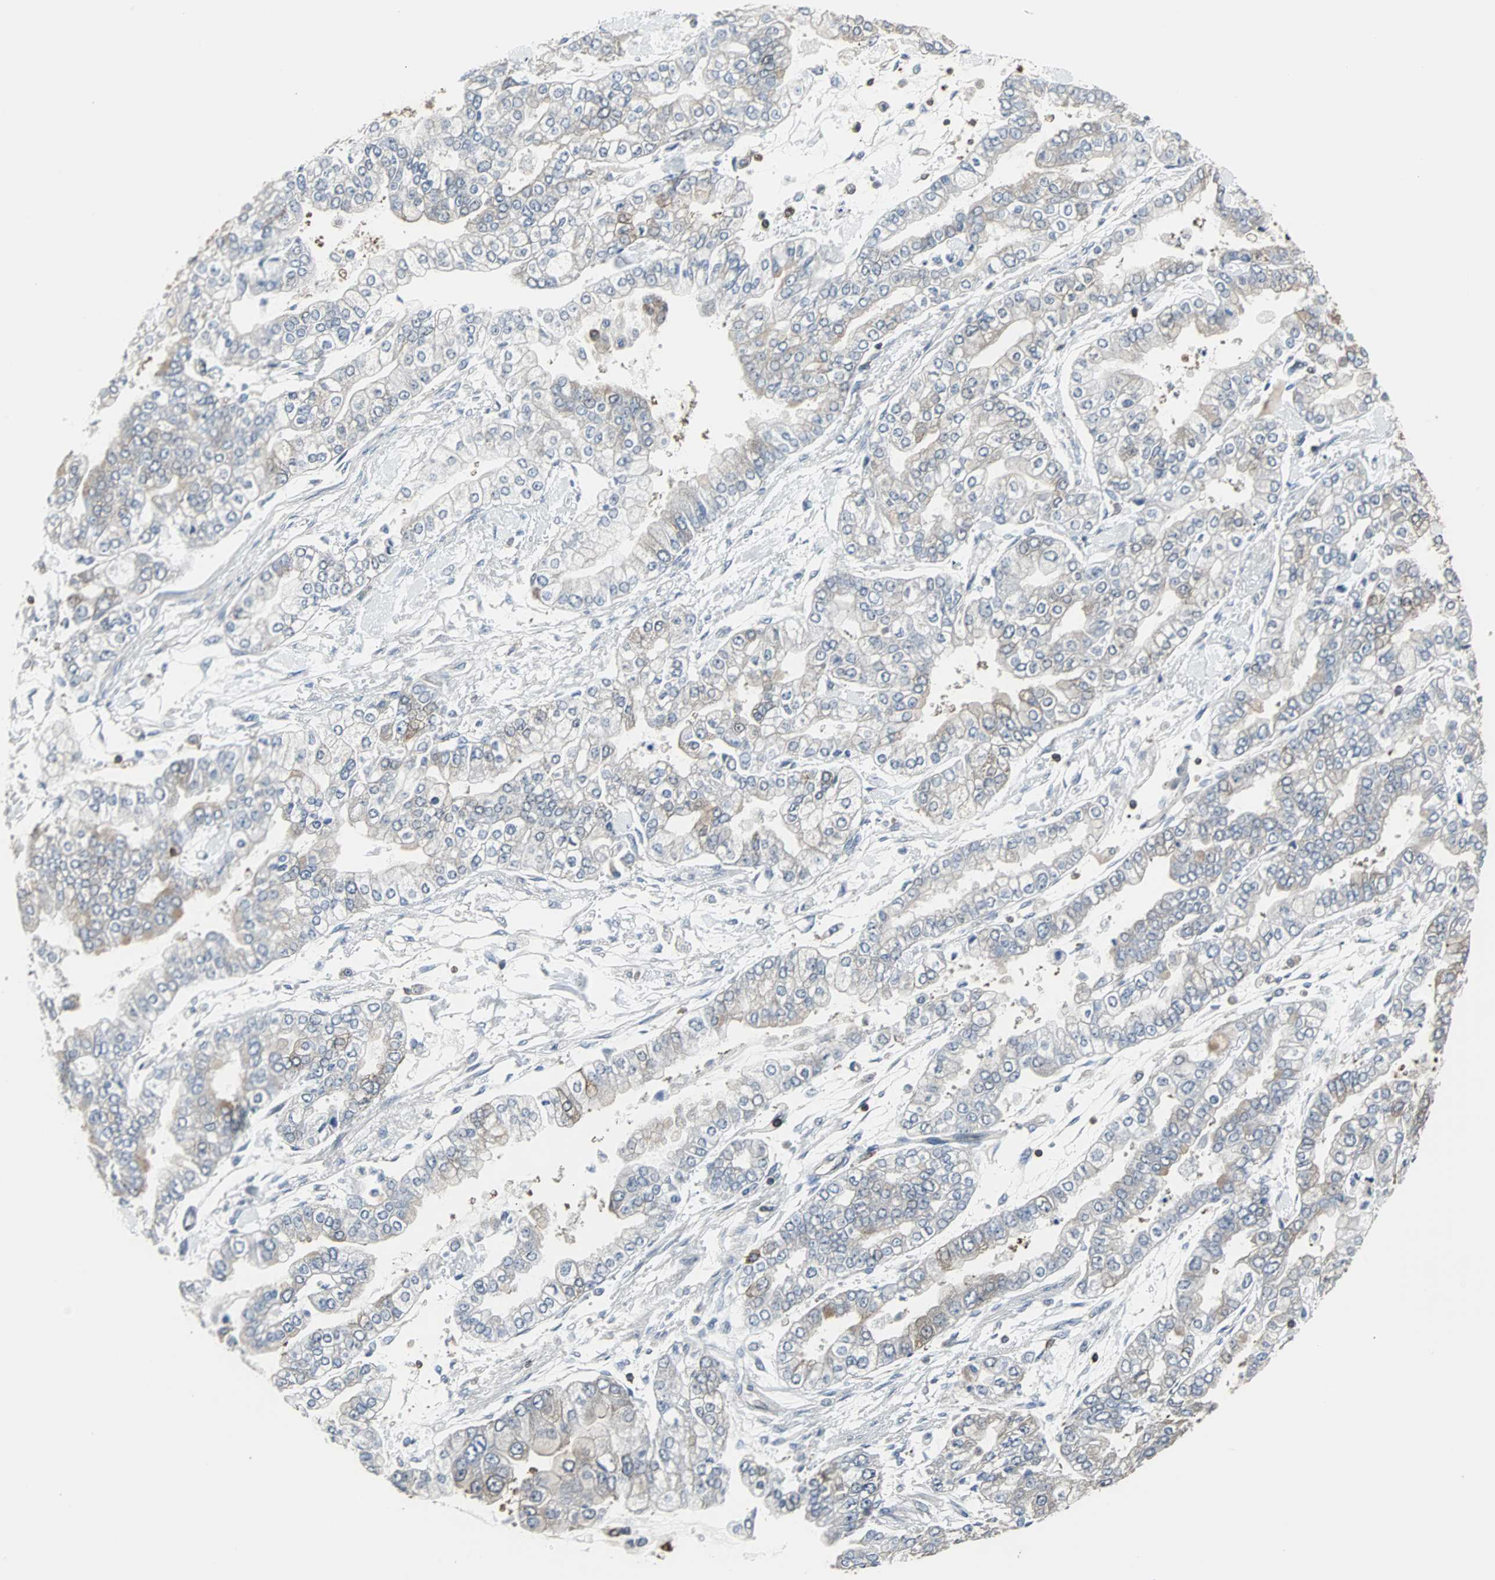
{"staining": {"intensity": "moderate", "quantity": "<25%", "location": "cytoplasmic/membranous"}, "tissue": "stomach cancer", "cell_type": "Tumor cells", "image_type": "cancer", "snomed": [{"axis": "morphology", "description": "Normal tissue, NOS"}, {"axis": "morphology", "description": "Adenocarcinoma, NOS"}, {"axis": "topography", "description": "Stomach, upper"}, {"axis": "topography", "description": "Stomach"}], "caption": "About <25% of tumor cells in stomach adenocarcinoma demonstrate moderate cytoplasmic/membranous protein positivity as visualized by brown immunohistochemical staining.", "gene": "LRRFIP1", "patient": {"sex": "male", "age": 76}}